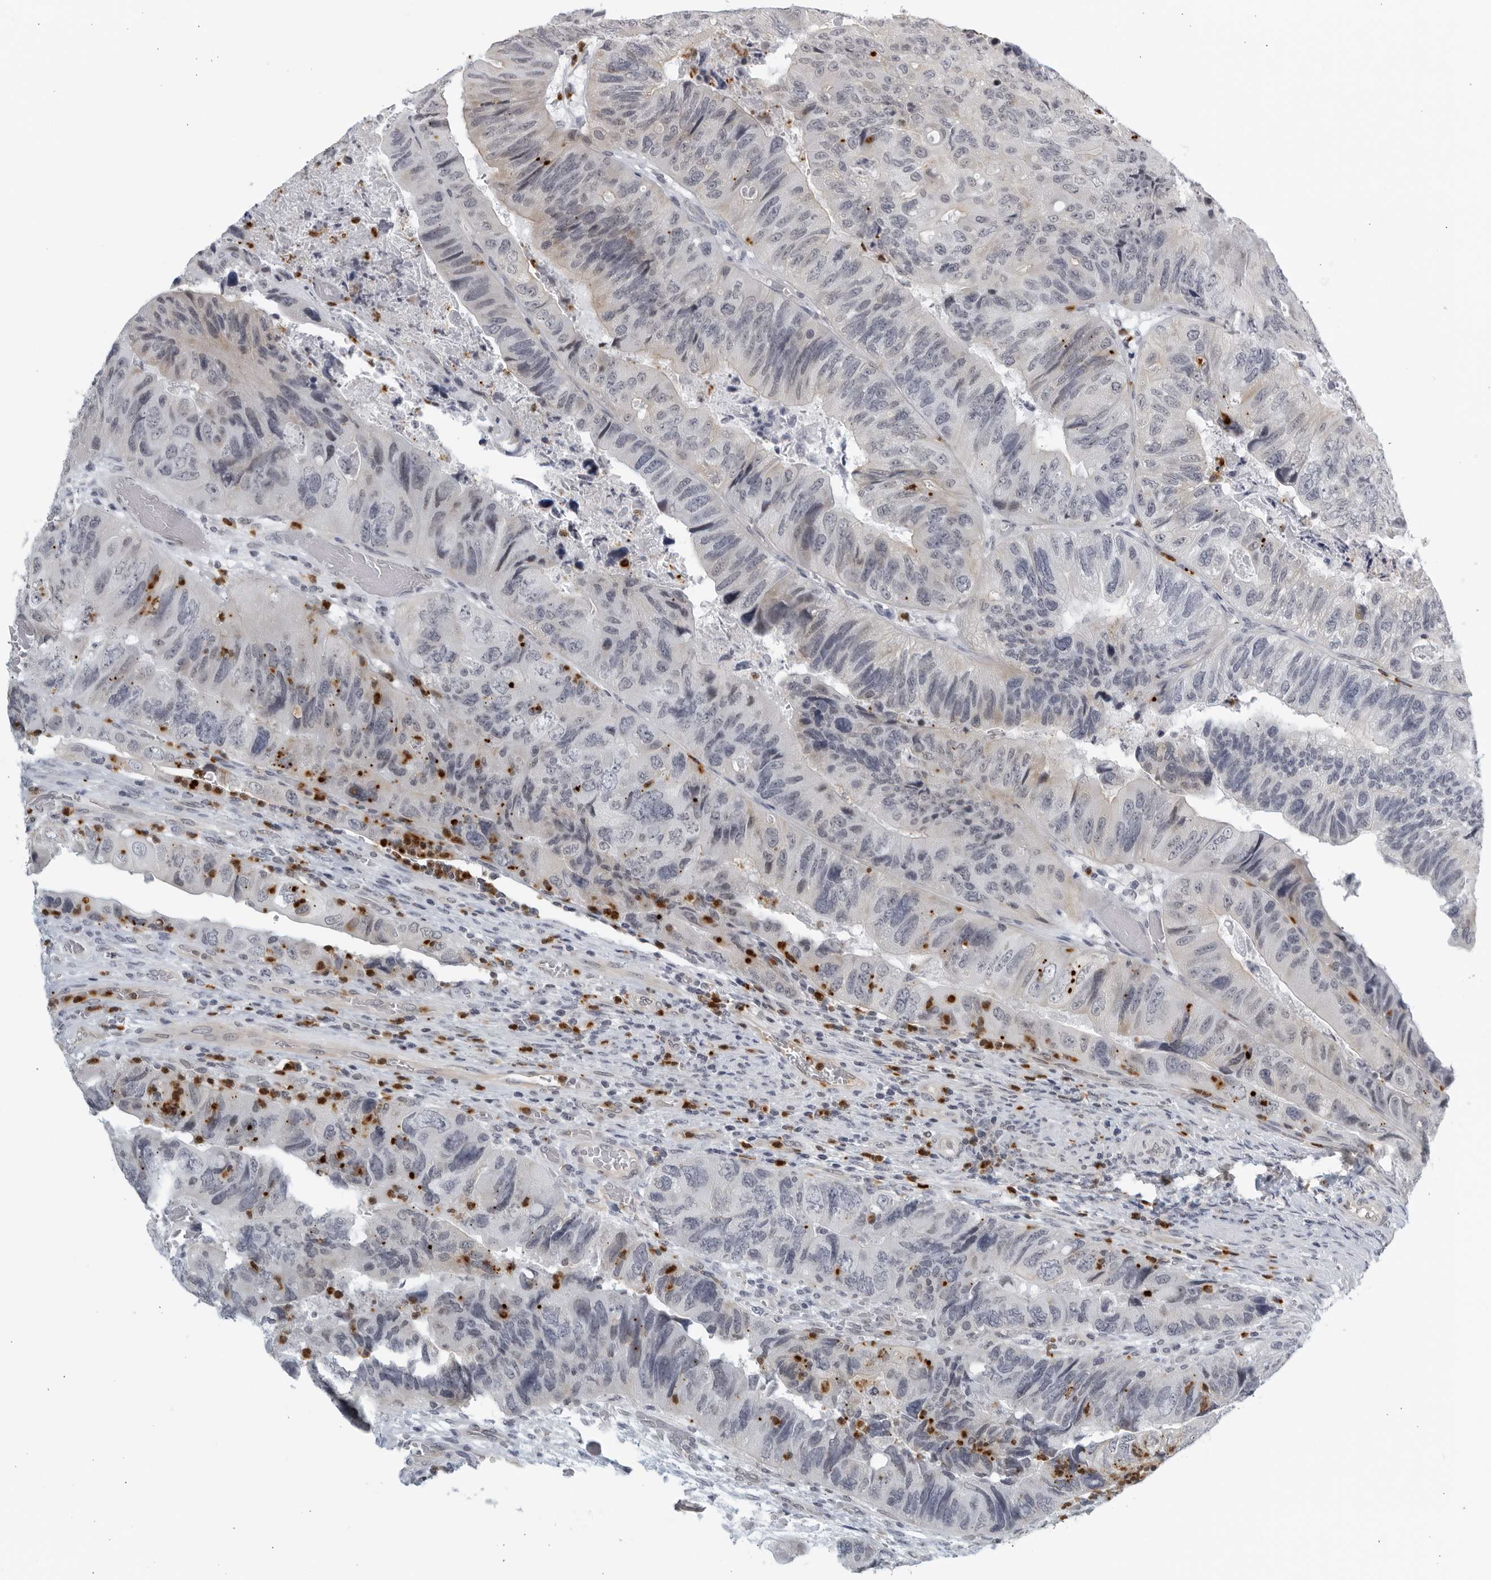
{"staining": {"intensity": "negative", "quantity": "none", "location": "none"}, "tissue": "colorectal cancer", "cell_type": "Tumor cells", "image_type": "cancer", "snomed": [{"axis": "morphology", "description": "Adenocarcinoma, NOS"}, {"axis": "topography", "description": "Rectum"}], "caption": "Image shows no protein positivity in tumor cells of colorectal adenocarcinoma tissue.", "gene": "KLK7", "patient": {"sex": "male", "age": 63}}